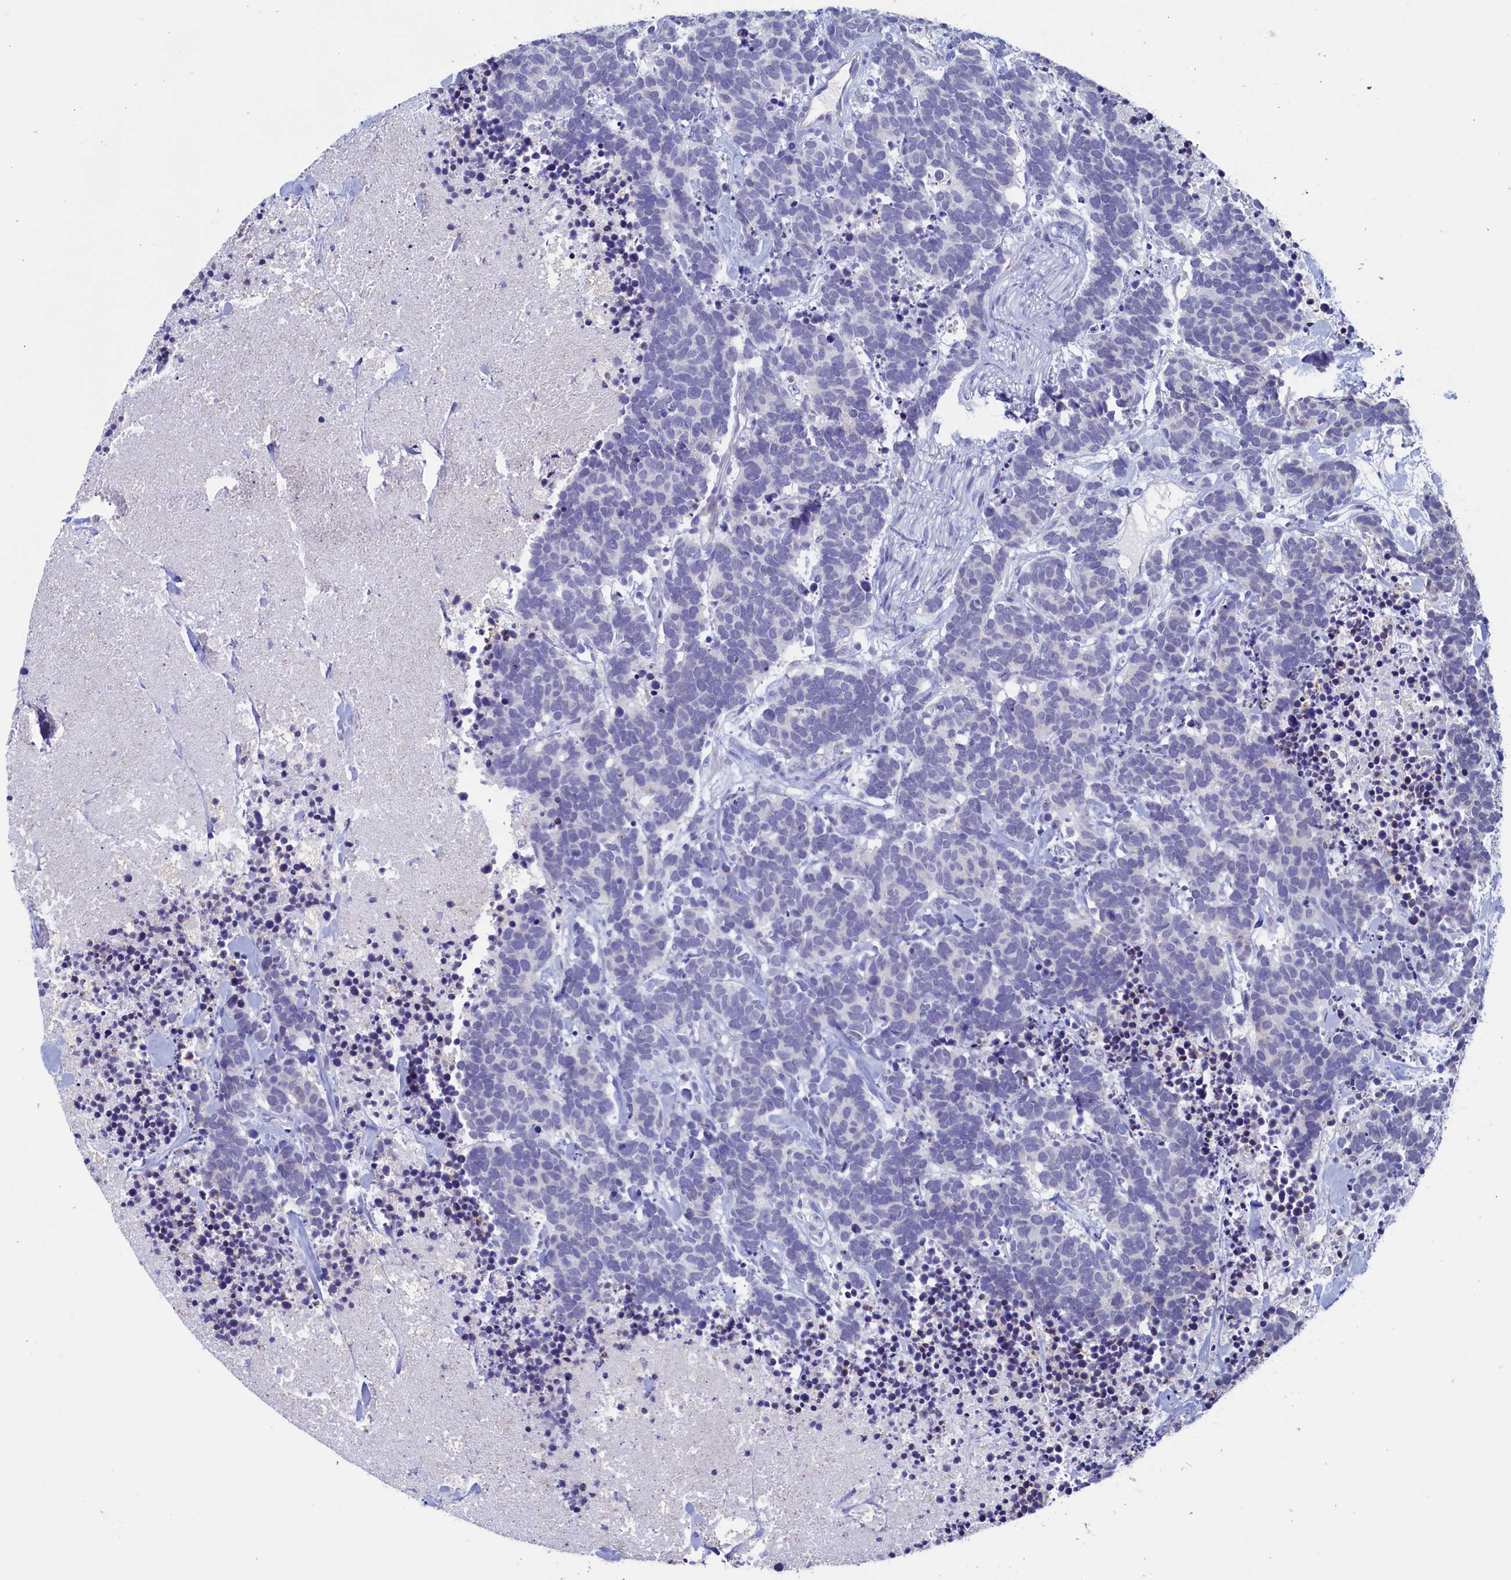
{"staining": {"intensity": "negative", "quantity": "none", "location": "none"}, "tissue": "carcinoid", "cell_type": "Tumor cells", "image_type": "cancer", "snomed": [{"axis": "morphology", "description": "Carcinoma, NOS"}, {"axis": "morphology", "description": "Carcinoid, malignant, NOS"}, {"axis": "topography", "description": "Prostate"}], "caption": "The image displays no staining of tumor cells in malignant carcinoid.", "gene": "CBLIF", "patient": {"sex": "male", "age": 57}}